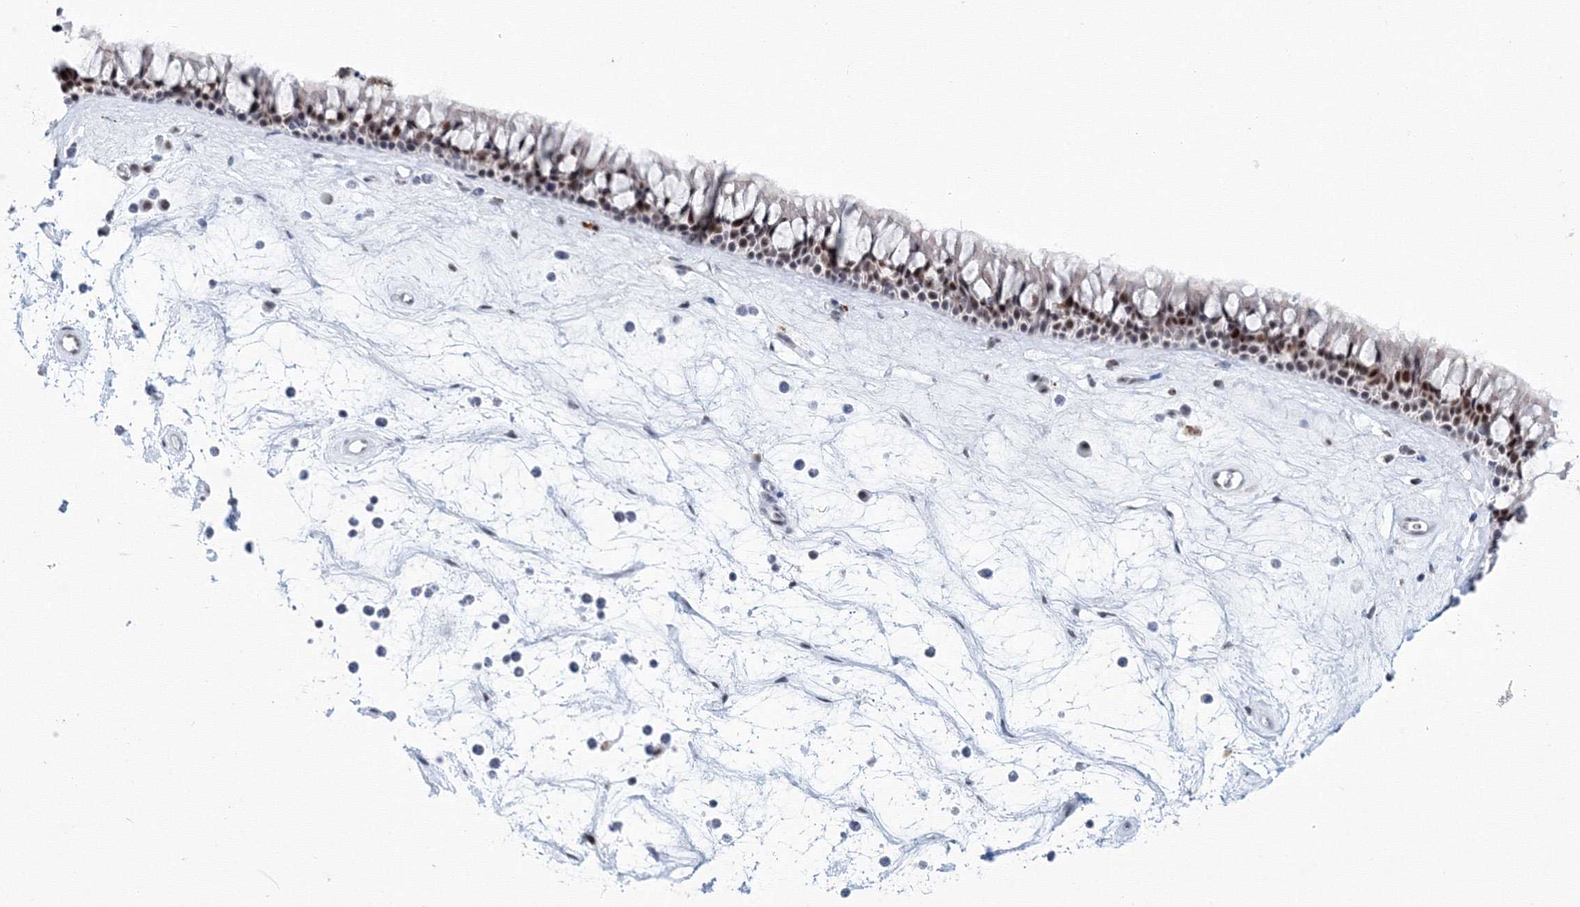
{"staining": {"intensity": "moderate", "quantity": ">75%", "location": "nuclear"}, "tissue": "nasopharynx", "cell_type": "Respiratory epithelial cells", "image_type": "normal", "snomed": [{"axis": "morphology", "description": "Normal tissue, NOS"}, {"axis": "topography", "description": "Nasopharynx"}], "caption": "Unremarkable nasopharynx reveals moderate nuclear staining in about >75% of respiratory epithelial cells.", "gene": "SF3B6", "patient": {"sex": "male", "age": 64}}